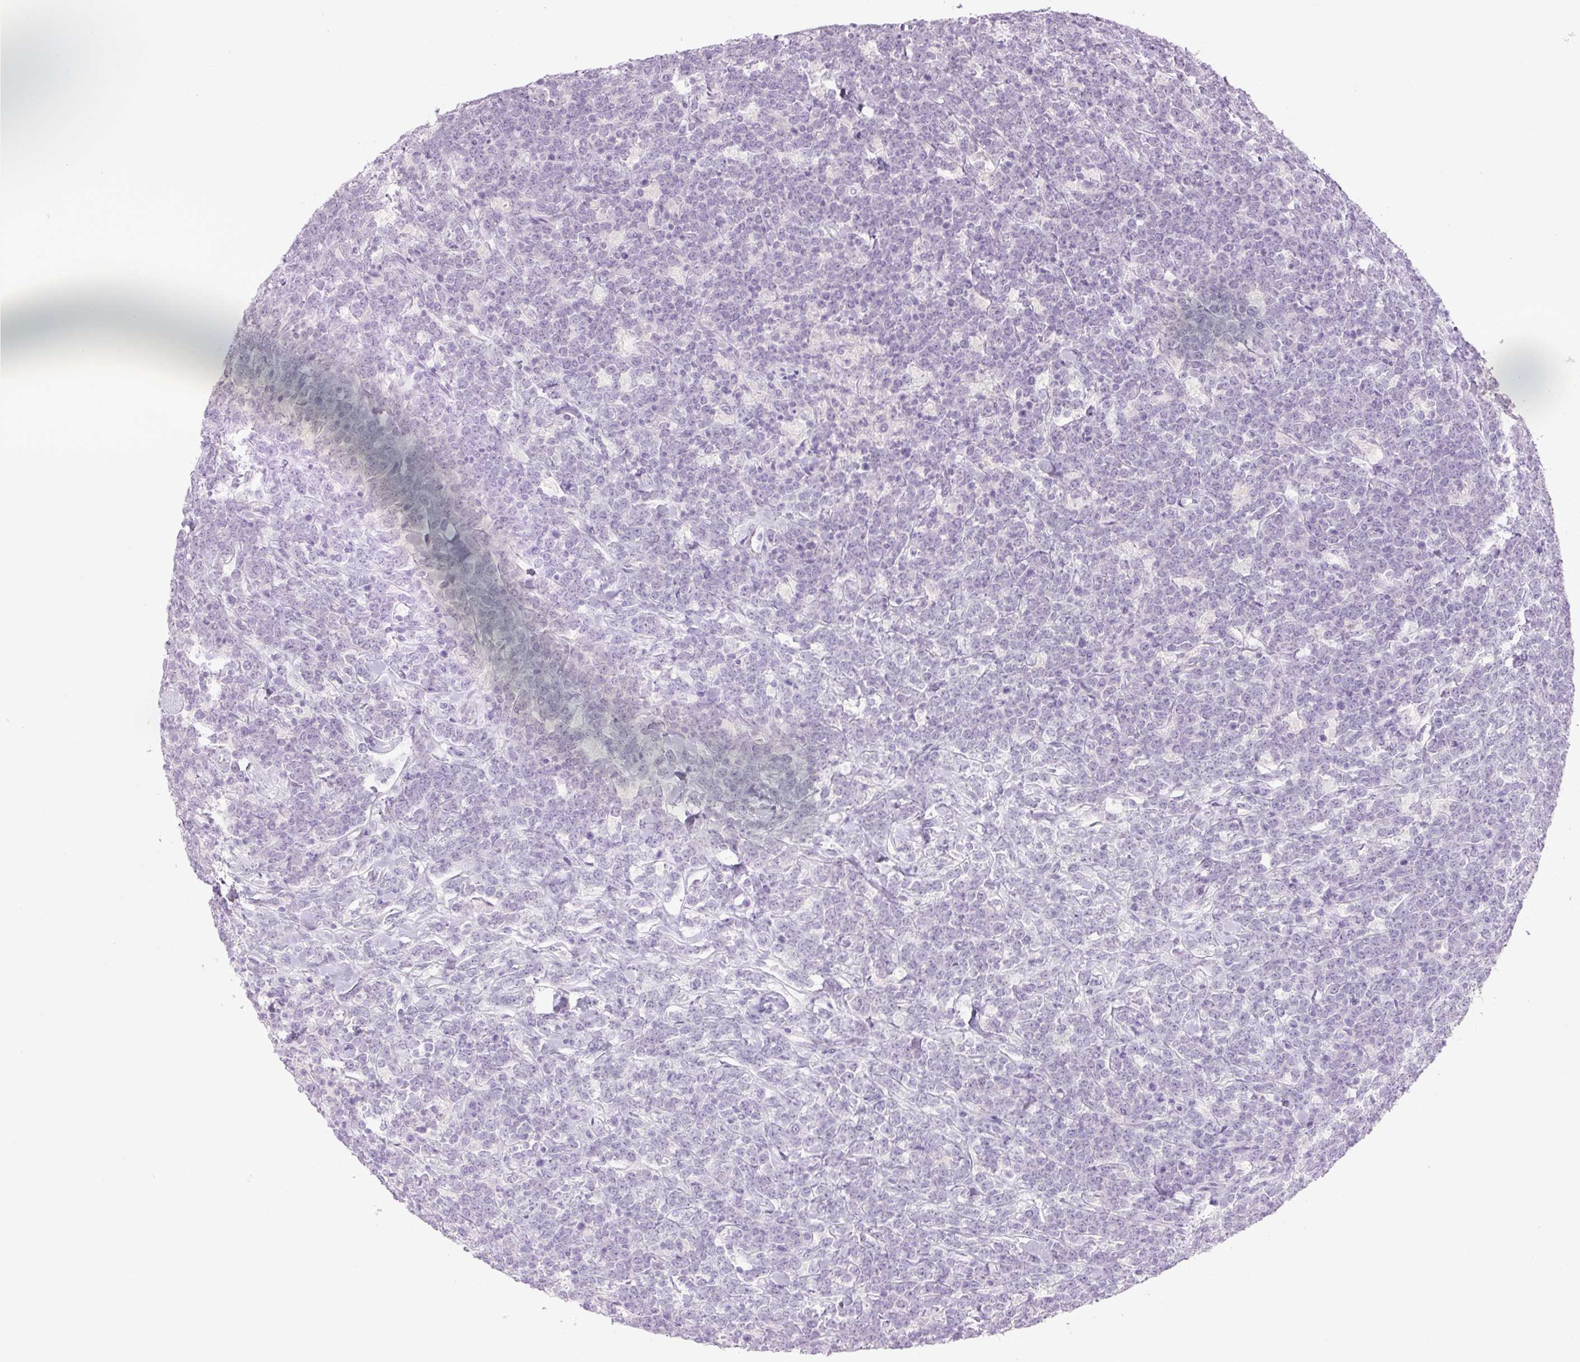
{"staining": {"intensity": "negative", "quantity": "none", "location": "none"}, "tissue": "lymphoma", "cell_type": "Tumor cells", "image_type": "cancer", "snomed": [{"axis": "morphology", "description": "Malignant lymphoma, non-Hodgkin's type, High grade"}, {"axis": "topography", "description": "Small intestine"}], "caption": "Immunohistochemistry histopathology image of human lymphoma stained for a protein (brown), which displays no staining in tumor cells. The staining is performed using DAB (3,3'-diaminobenzidine) brown chromogen with nuclei counter-stained in using hematoxylin.", "gene": "COL9A2", "patient": {"sex": "male", "age": 8}}